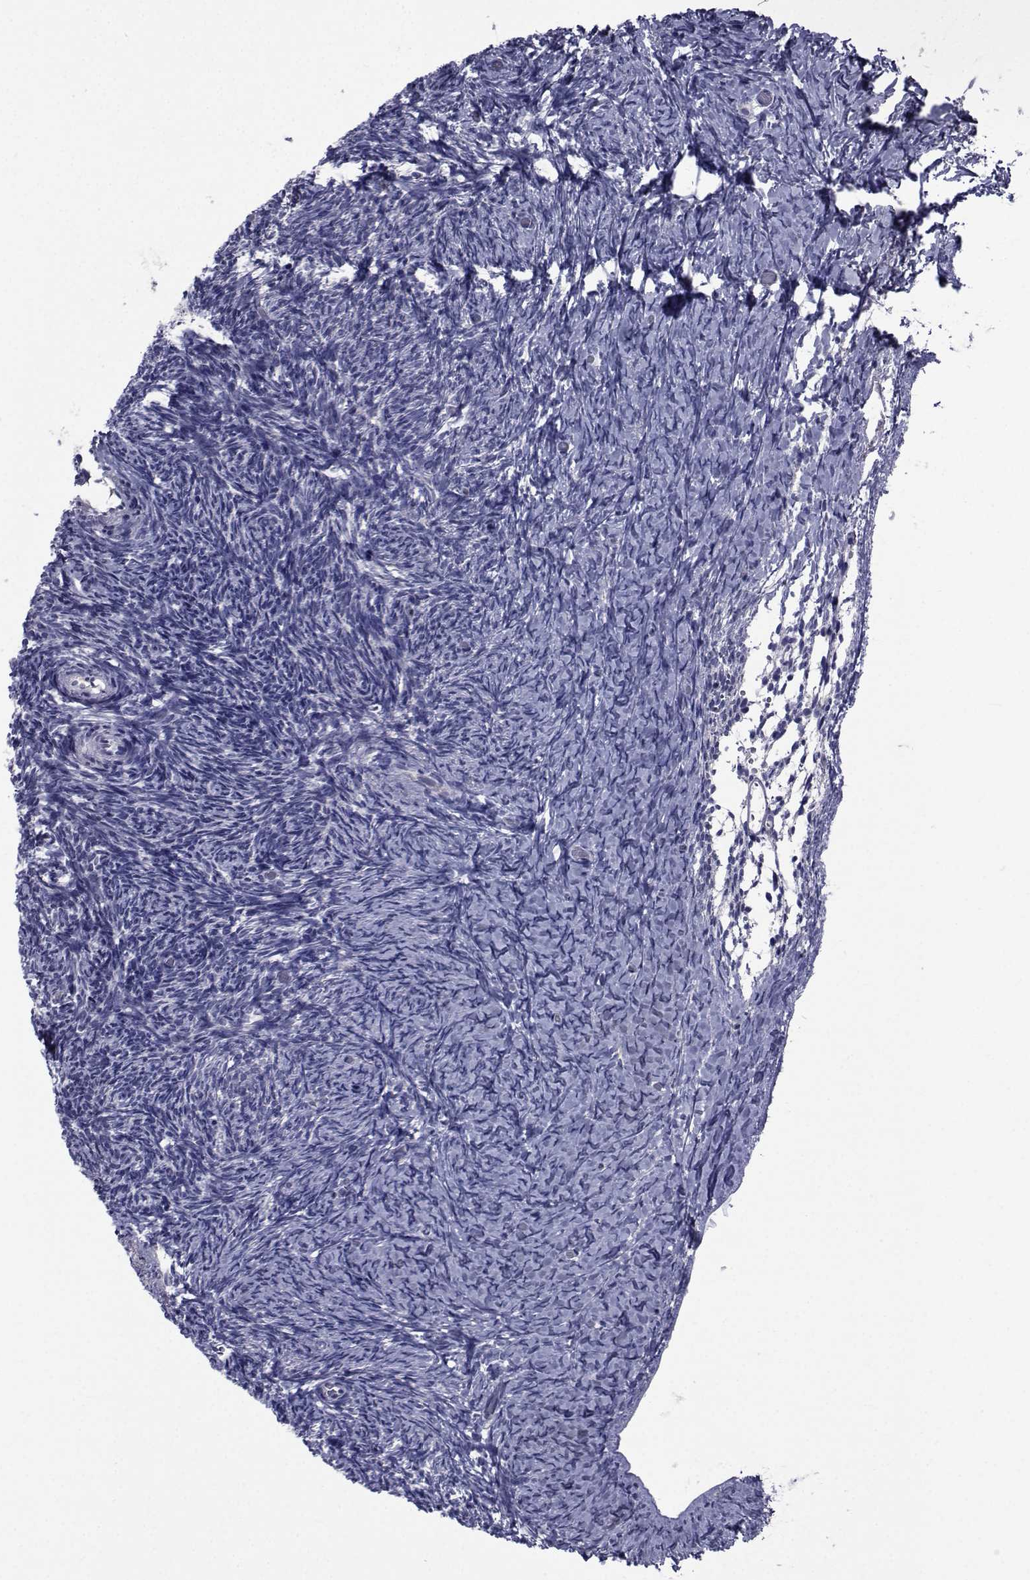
{"staining": {"intensity": "negative", "quantity": "none", "location": "none"}, "tissue": "ovary", "cell_type": "Follicle cells", "image_type": "normal", "snomed": [{"axis": "morphology", "description": "Normal tissue, NOS"}, {"axis": "topography", "description": "Ovary"}], "caption": "Benign ovary was stained to show a protein in brown. There is no significant expression in follicle cells. The staining is performed using DAB (3,3'-diaminobenzidine) brown chromogen with nuclei counter-stained in using hematoxylin.", "gene": "SEMA5B", "patient": {"sex": "female", "age": 39}}